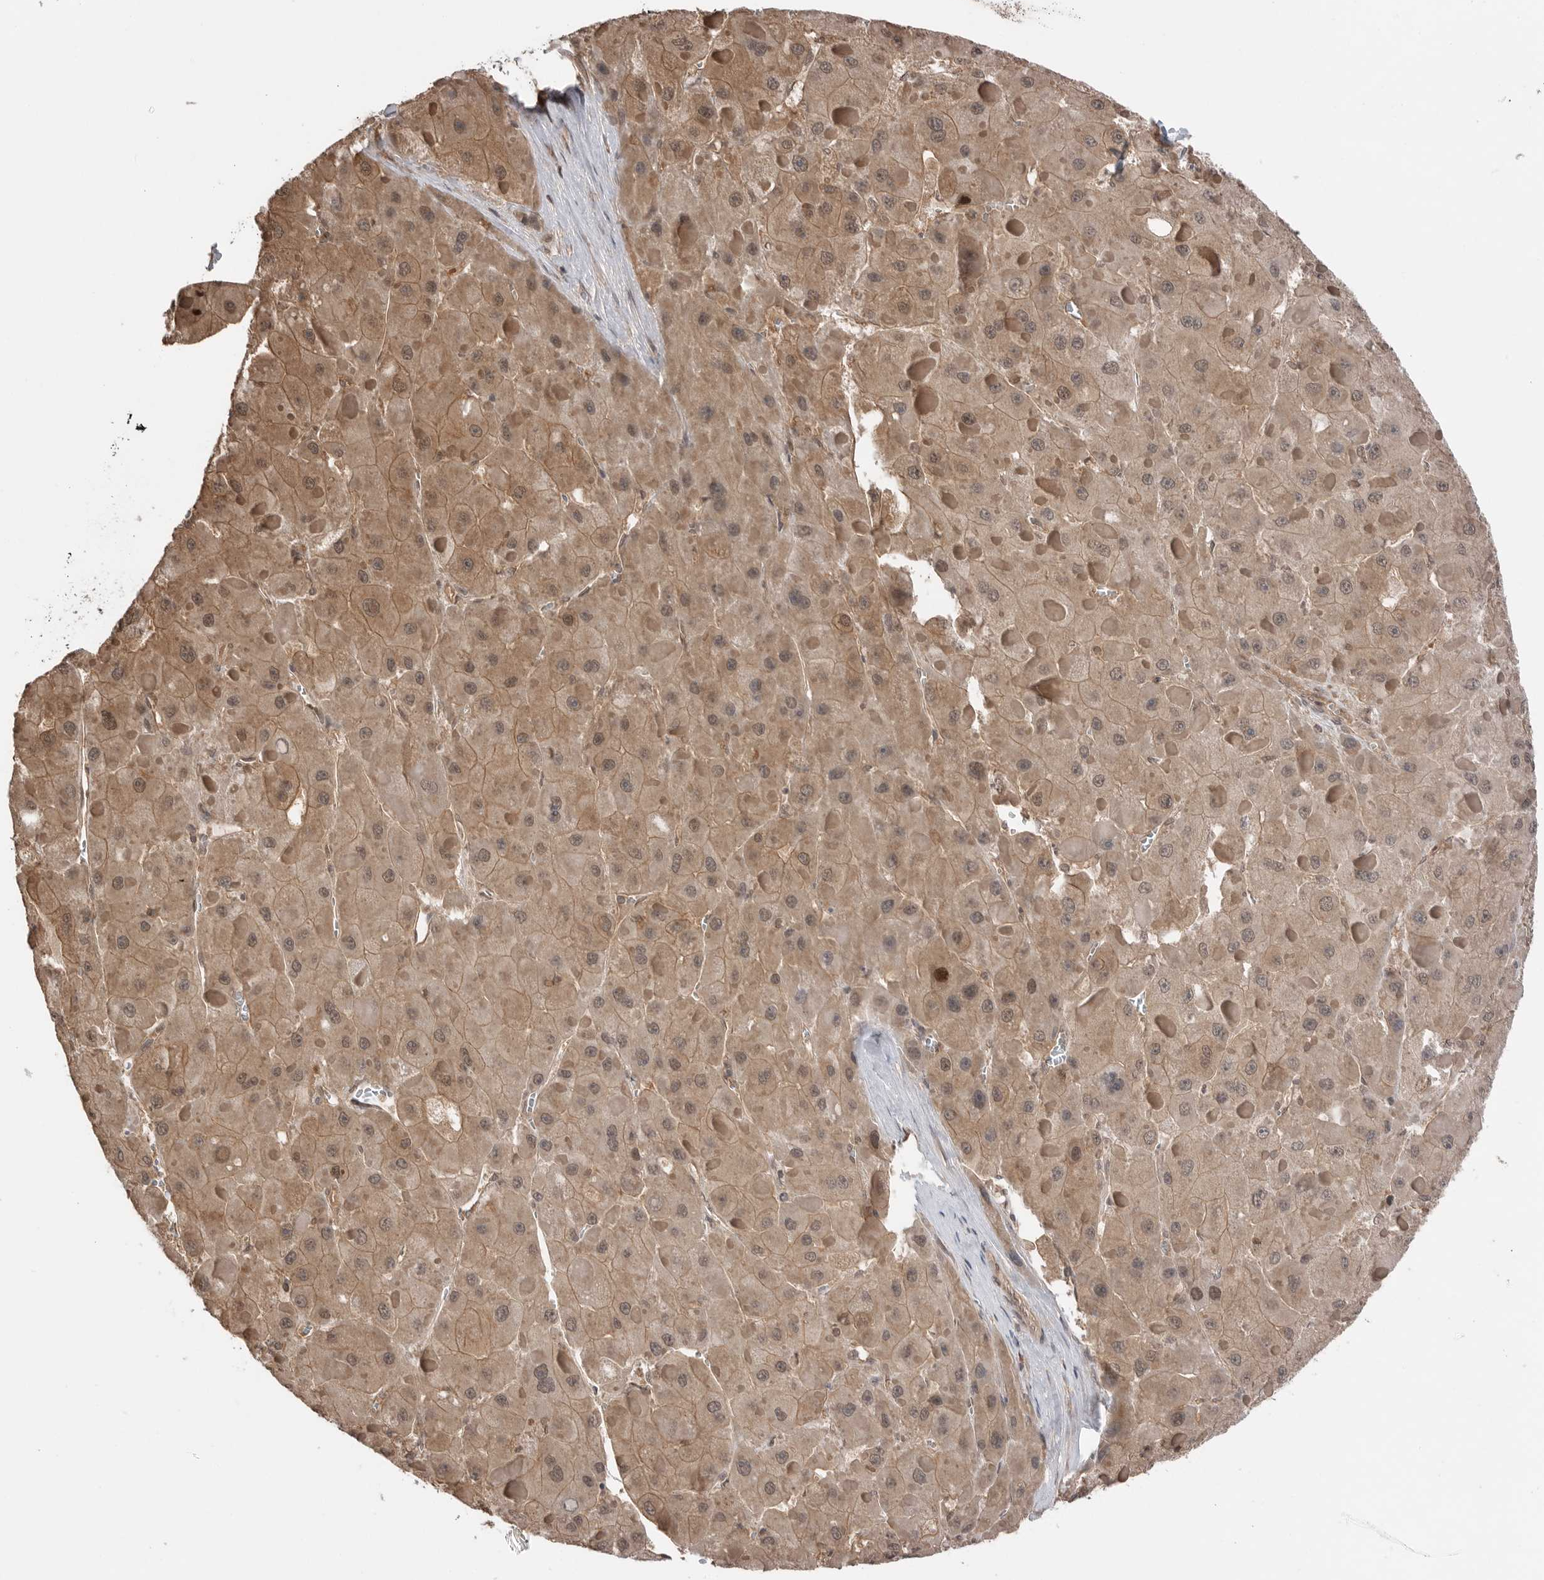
{"staining": {"intensity": "moderate", "quantity": ">75%", "location": "cytoplasmic/membranous"}, "tissue": "liver cancer", "cell_type": "Tumor cells", "image_type": "cancer", "snomed": [{"axis": "morphology", "description": "Carcinoma, Hepatocellular, NOS"}, {"axis": "topography", "description": "Liver"}], "caption": "Immunohistochemical staining of hepatocellular carcinoma (liver) exhibits medium levels of moderate cytoplasmic/membranous protein positivity in about >75% of tumor cells. The staining was performed using DAB (3,3'-diaminobenzidine) to visualize the protein expression in brown, while the nuclei were stained in blue with hematoxylin (Magnification: 20x).", "gene": "PEAK1", "patient": {"sex": "female", "age": 73}}